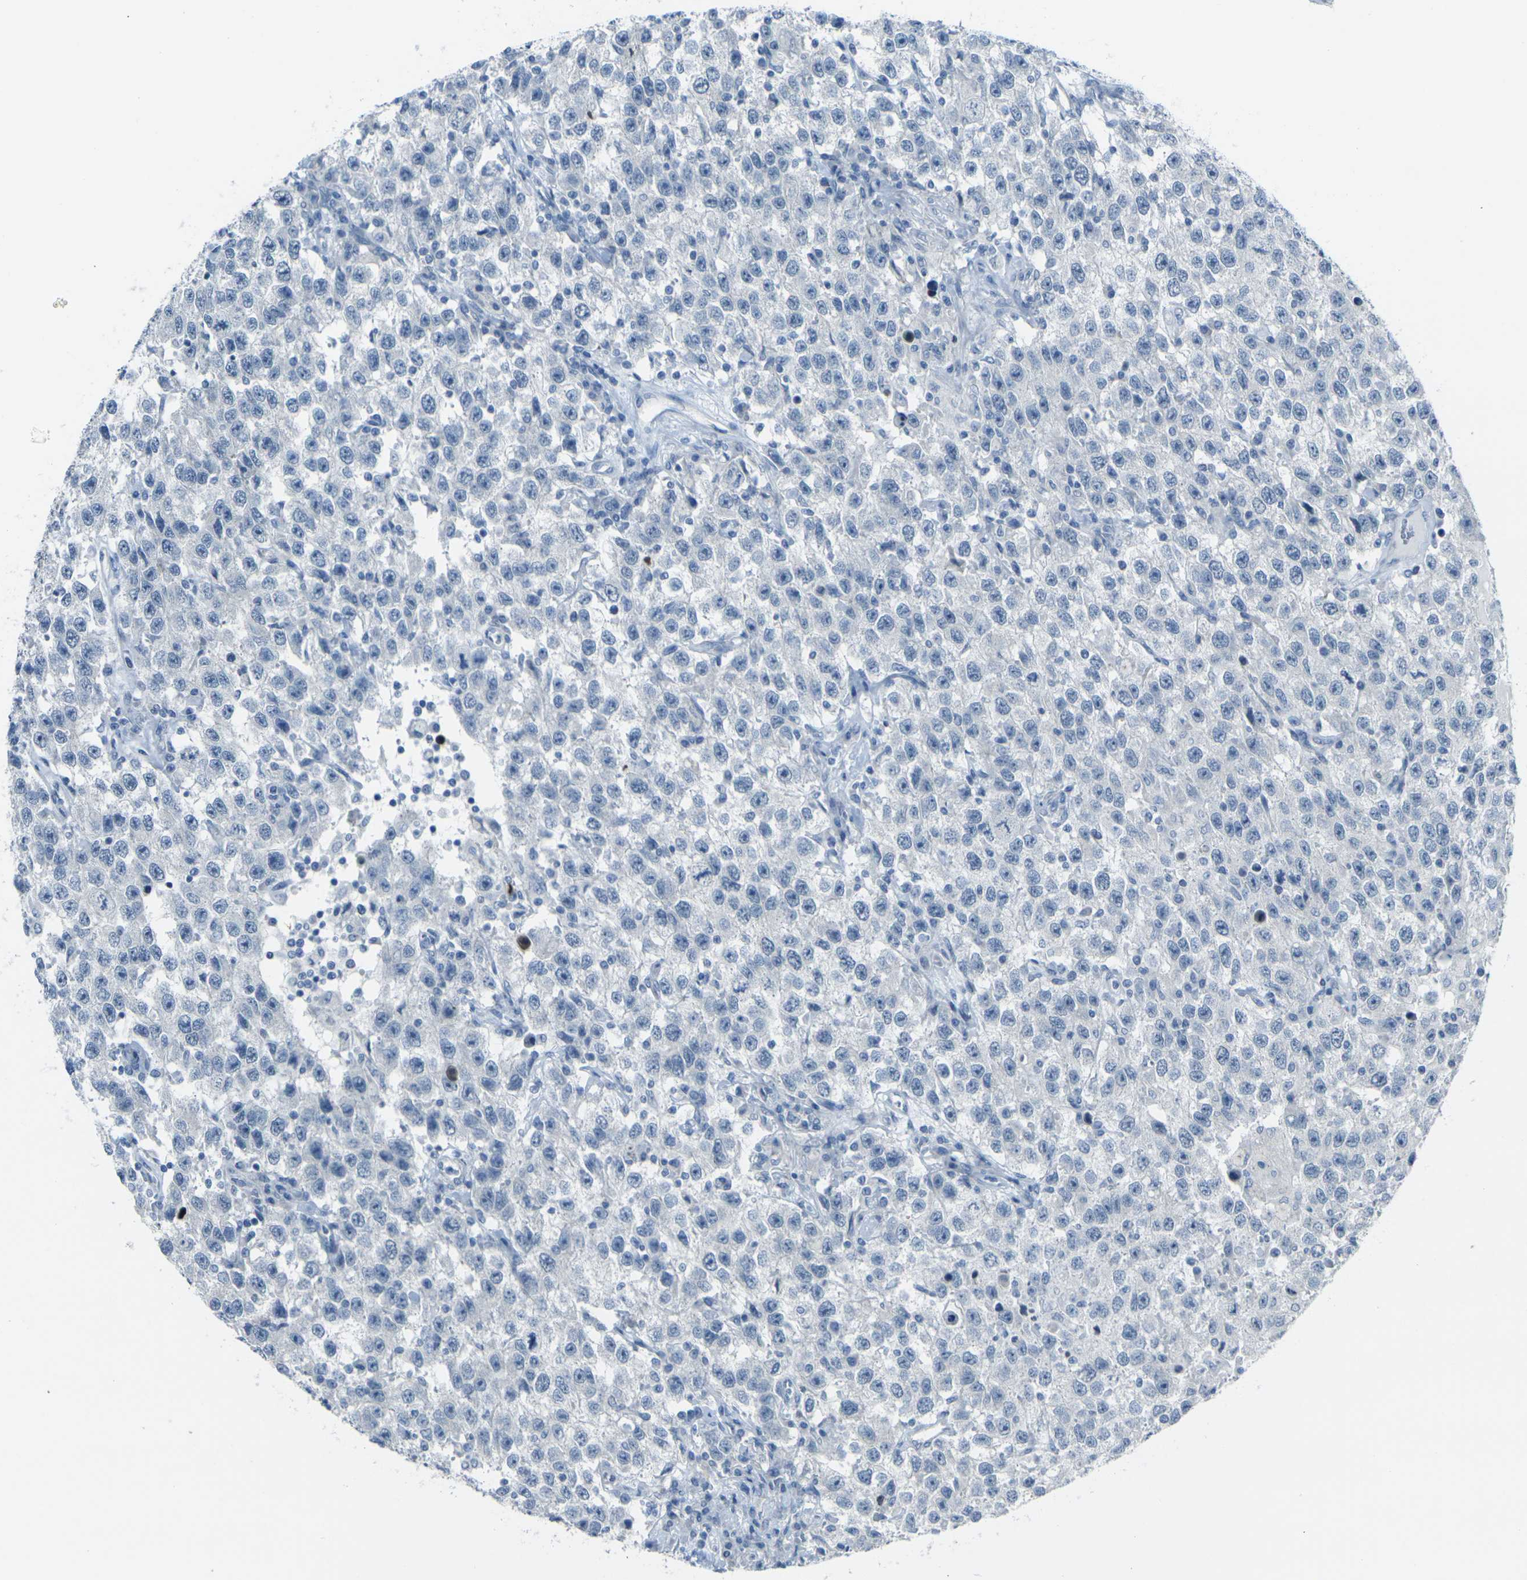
{"staining": {"intensity": "negative", "quantity": "none", "location": "none"}, "tissue": "testis cancer", "cell_type": "Tumor cells", "image_type": "cancer", "snomed": [{"axis": "morphology", "description": "Seminoma, NOS"}, {"axis": "topography", "description": "Testis"}], "caption": "High magnification brightfield microscopy of testis seminoma stained with DAB (brown) and counterstained with hematoxylin (blue): tumor cells show no significant expression.", "gene": "ANKRD46", "patient": {"sex": "male", "age": 41}}